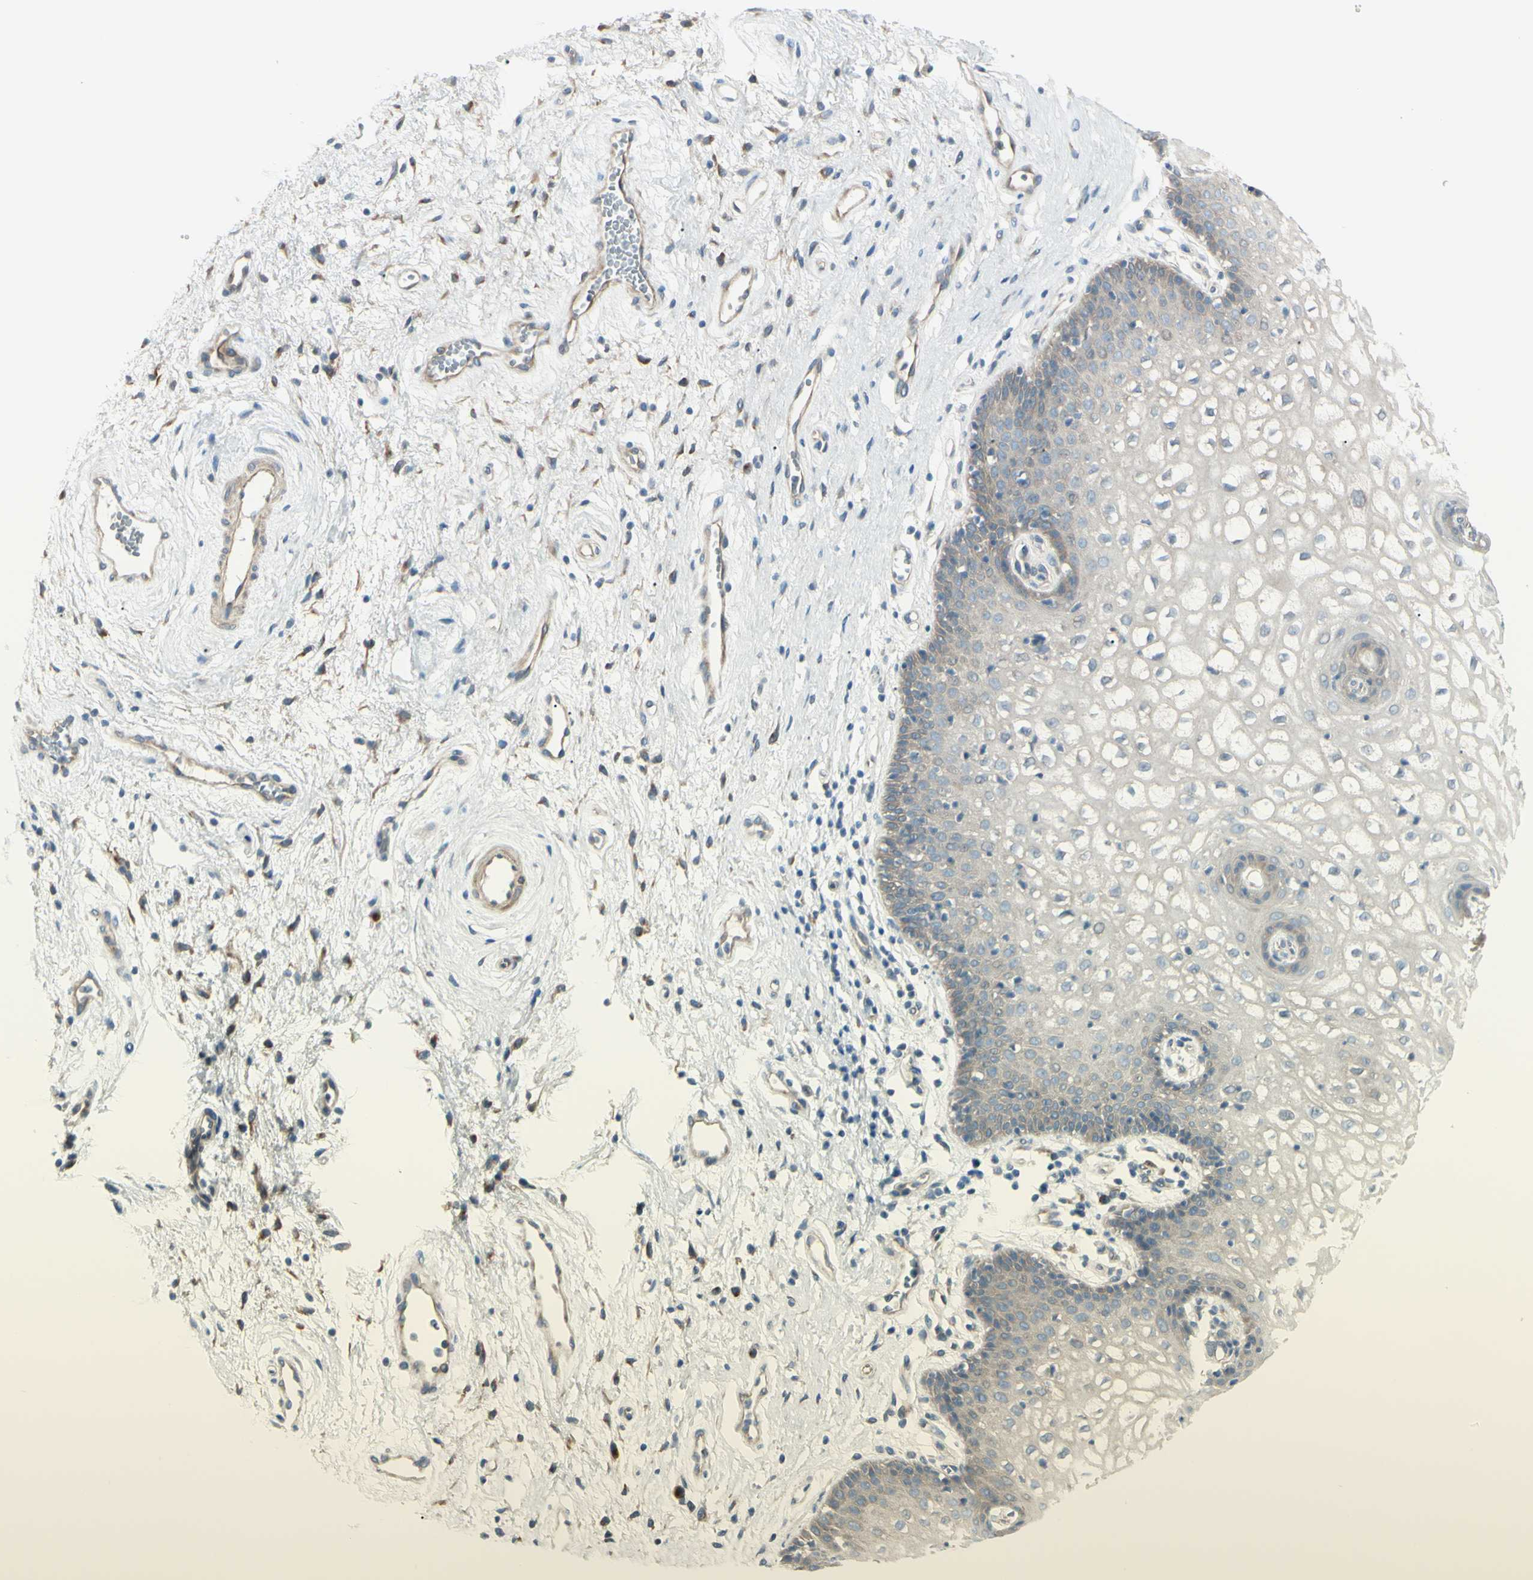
{"staining": {"intensity": "weak", "quantity": "<25%", "location": "cytoplasmic/membranous"}, "tissue": "vagina", "cell_type": "Squamous epithelial cells", "image_type": "normal", "snomed": [{"axis": "morphology", "description": "Normal tissue, NOS"}, {"axis": "topography", "description": "Vagina"}], "caption": "IHC of normal vagina demonstrates no expression in squamous epithelial cells.", "gene": "LRRK1", "patient": {"sex": "female", "age": 34}}